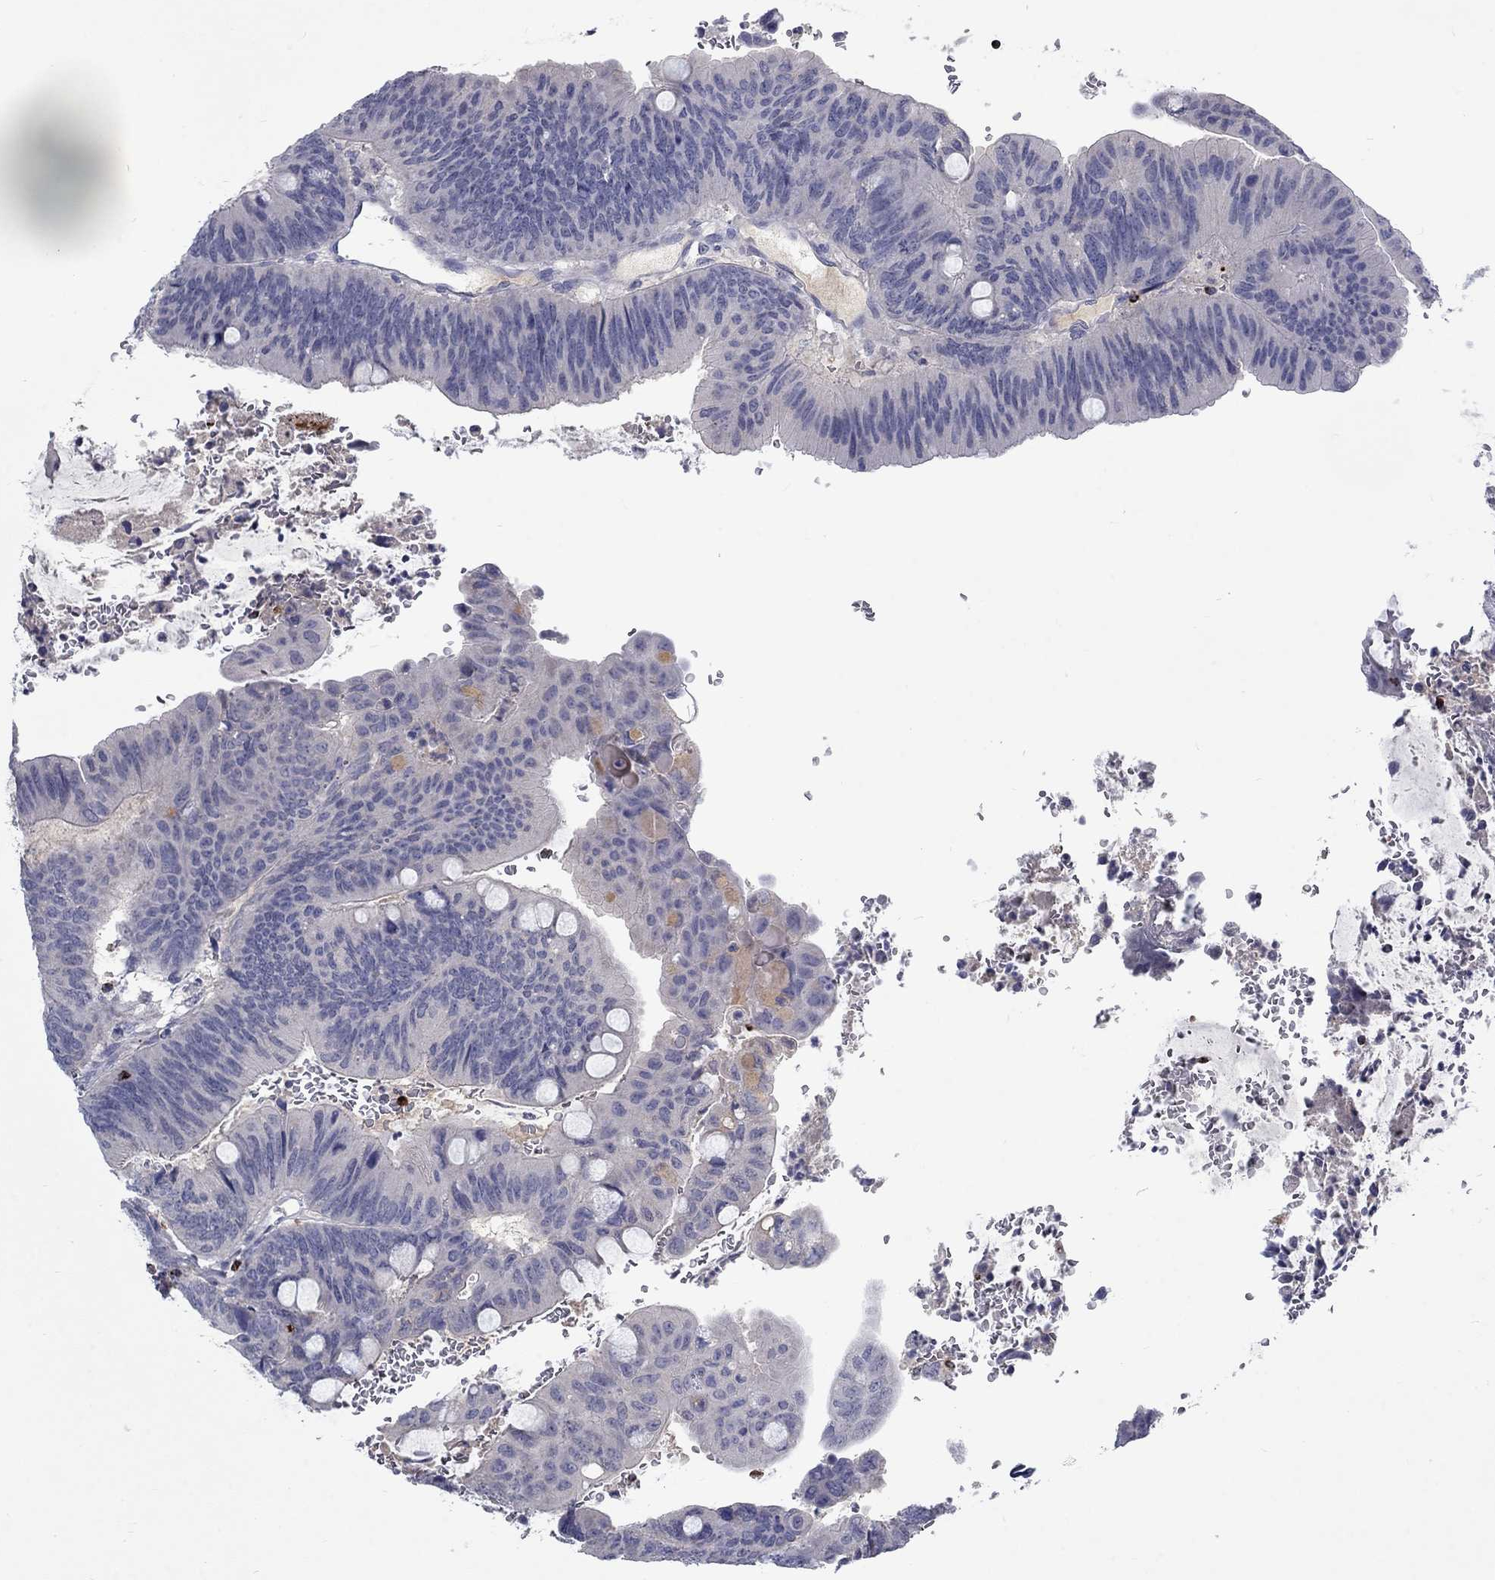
{"staining": {"intensity": "negative", "quantity": "none", "location": "none"}, "tissue": "colorectal cancer", "cell_type": "Tumor cells", "image_type": "cancer", "snomed": [{"axis": "morphology", "description": "Normal tissue, NOS"}, {"axis": "morphology", "description": "Adenocarcinoma, NOS"}, {"axis": "topography", "description": "Rectum"}], "caption": "Immunohistochemical staining of colorectal cancer displays no significant staining in tumor cells.", "gene": "GZMA", "patient": {"sex": "male", "age": 92}}